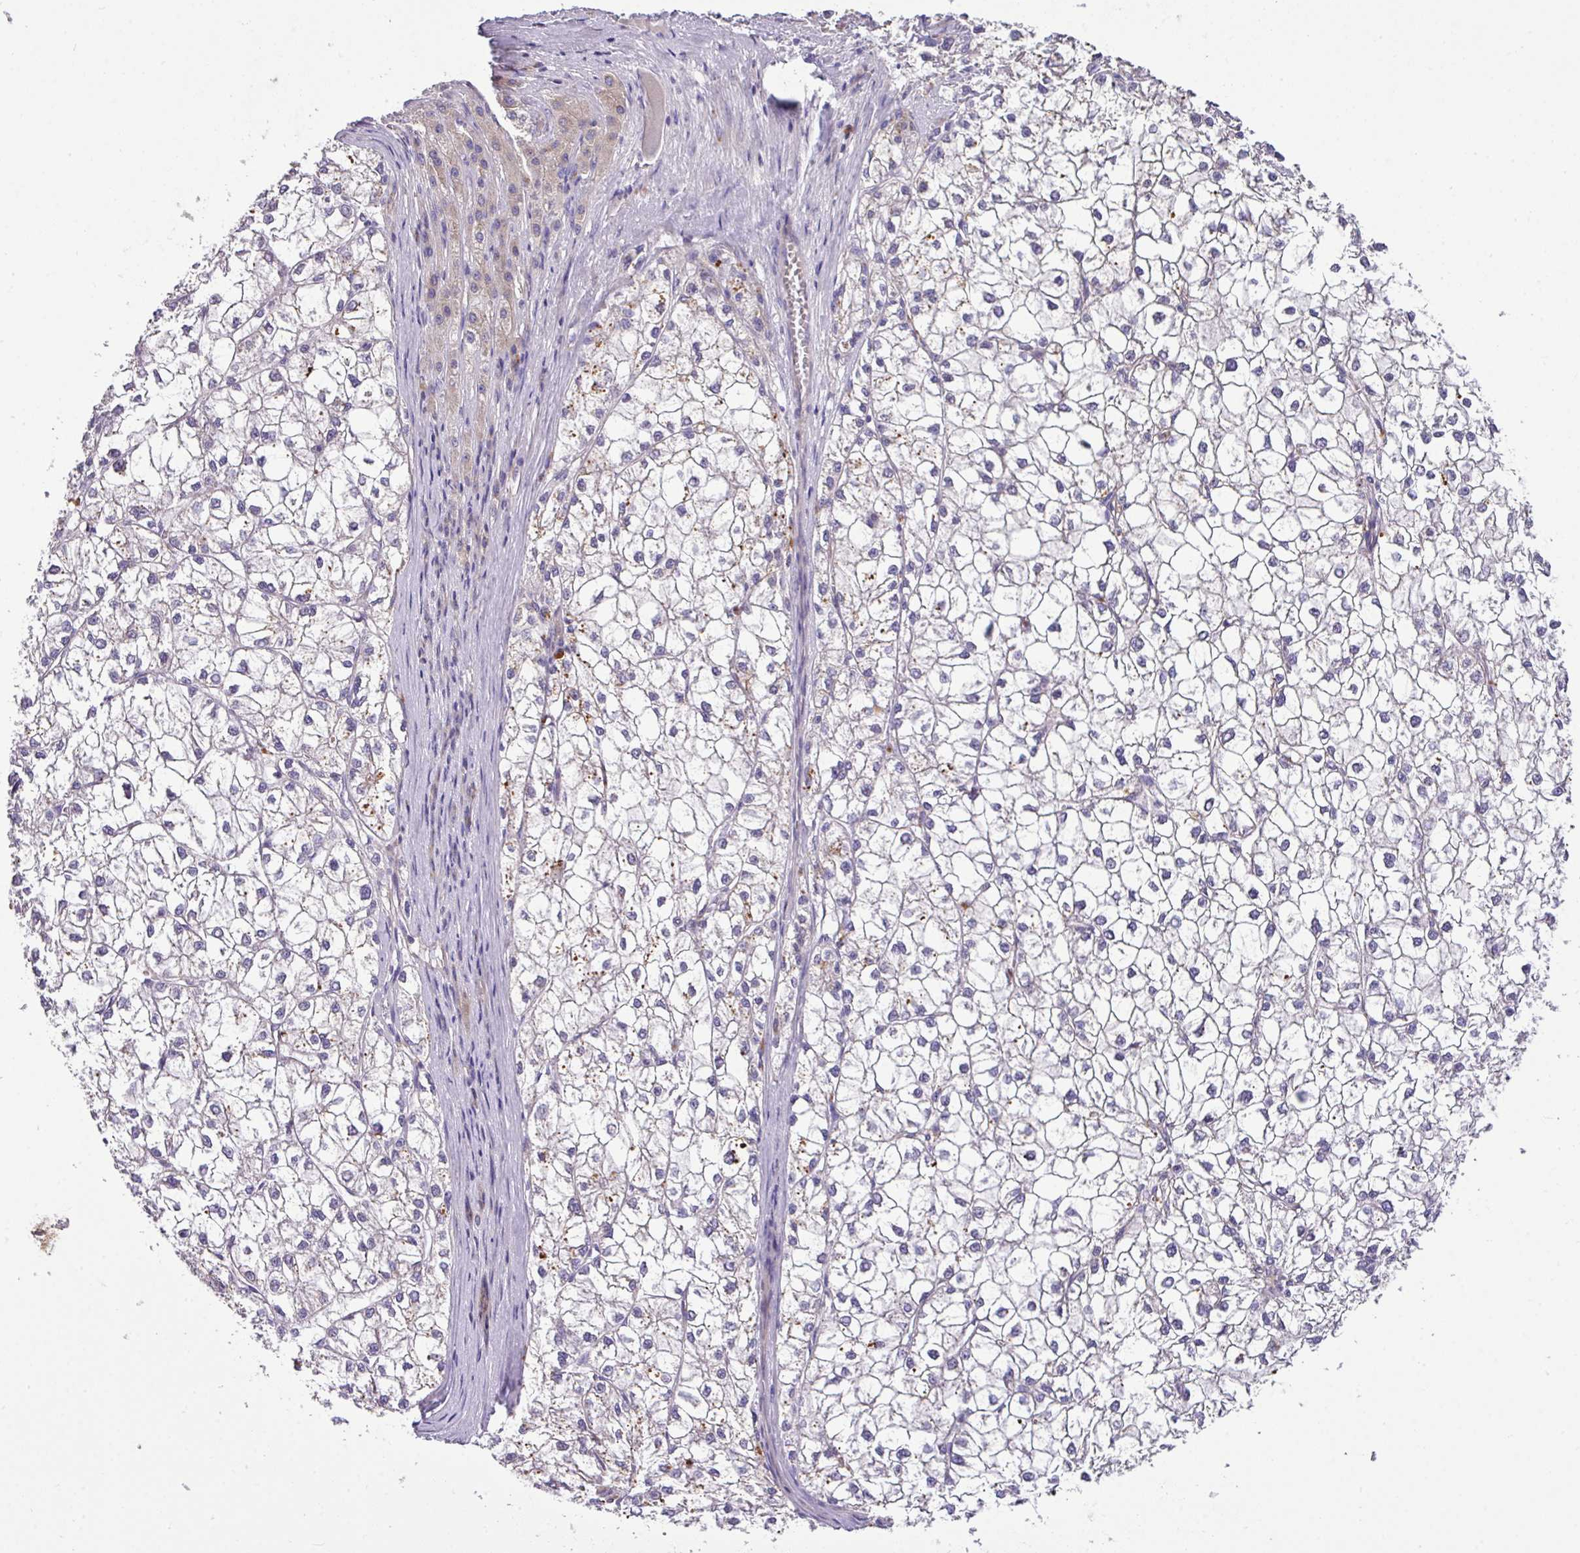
{"staining": {"intensity": "negative", "quantity": "none", "location": "none"}, "tissue": "liver cancer", "cell_type": "Tumor cells", "image_type": "cancer", "snomed": [{"axis": "morphology", "description": "Carcinoma, Hepatocellular, NOS"}, {"axis": "topography", "description": "Liver"}], "caption": "The immunohistochemistry (IHC) histopathology image has no significant expression in tumor cells of liver cancer (hepatocellular carcinoma) tissue.", "gene": "ANXA2R", "patient": {"sex": "female", "age": 43}}